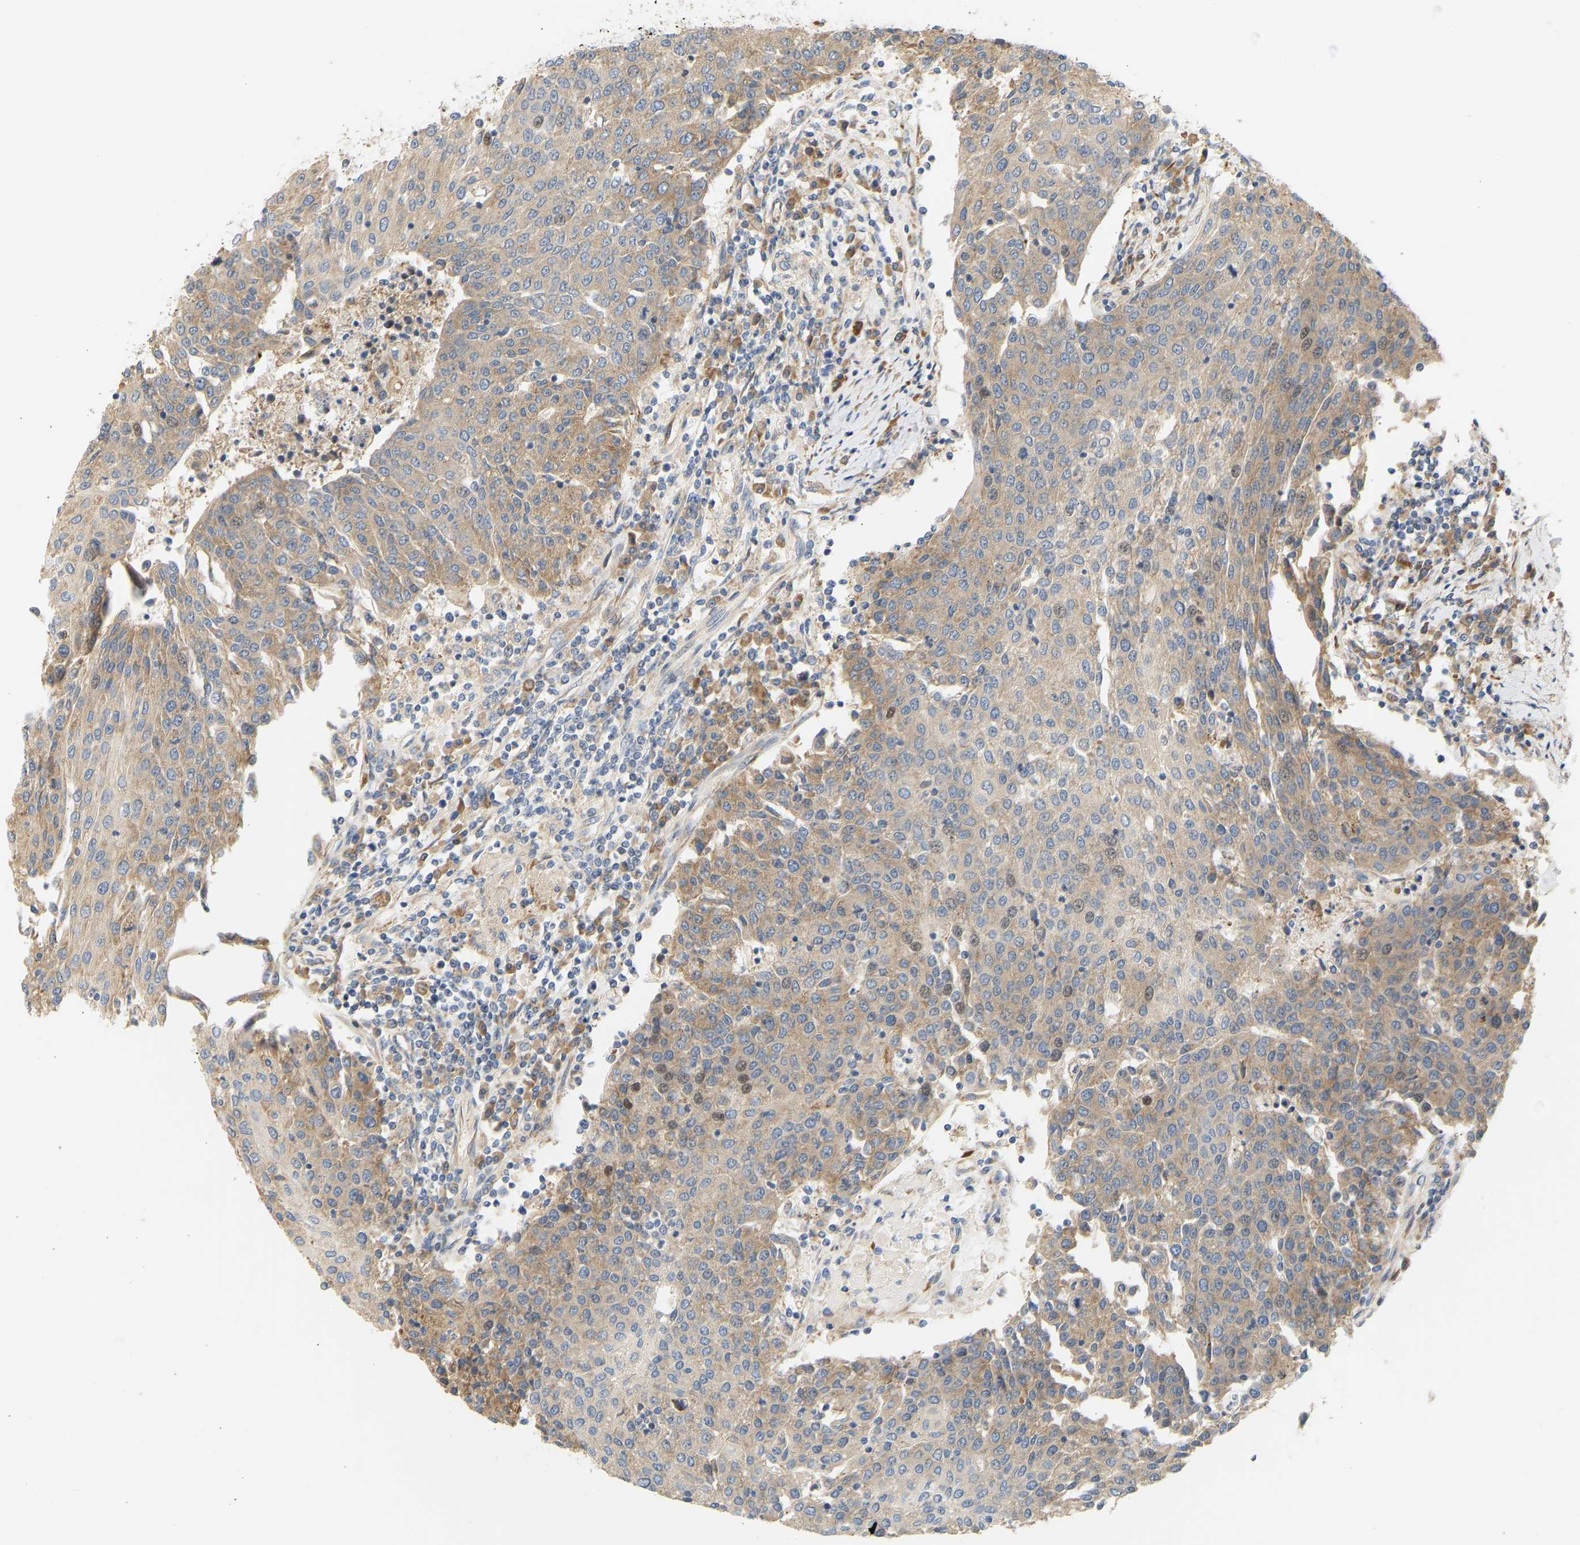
{"staining": {"intensity": "moderate", "quantity": ">75%", "location": "cytoplasmic/membranous"}, "tissue": "urothelial cancer", "cell_type": "Tumor cells", "image_type": "cancer", "snomed": [{"axis": "morphology", "description": "Urothelial carcinoma, High grade"}, {"axis": "topography", "description": "Urinary bladder"}], "caption": "Immunohistochemical staining of urothelial cancer exhibits moderate cytoplasmic/membranous protein positivity in about >75% of tumor cells.", "gene": "RPS14", "patient": {"sex": "female", "age": 85}}